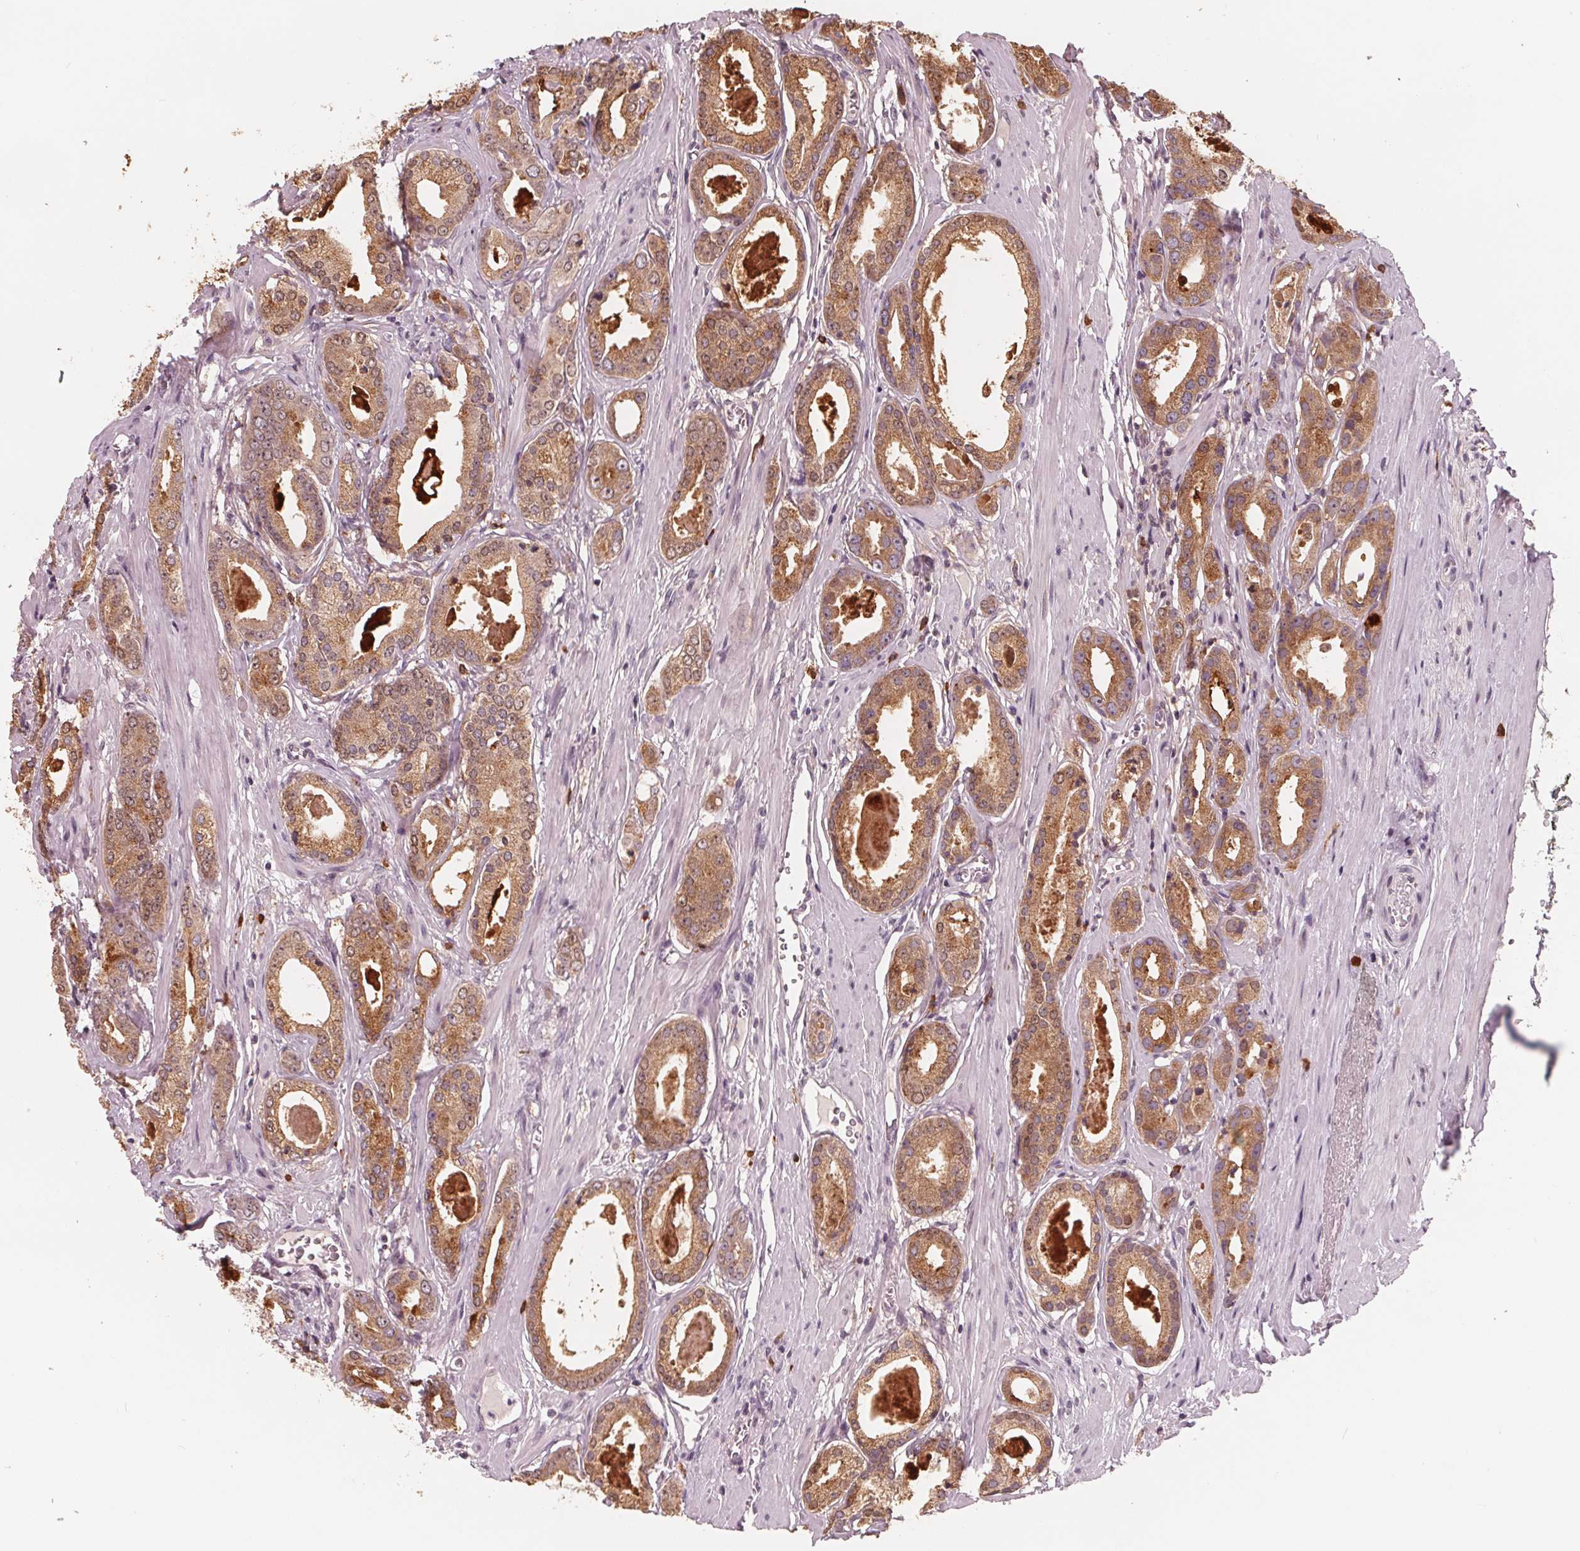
{"staining": {"intensity": "moderate", "quantity": ">75%", "location": "cytoplasmic/membranous"}, "tissue": "prostate cancer", "cell_type": "Tumor cells", "image_type": "cancer", "snomed": [{"axis": "morphology", "description": "Adenocarcinoma, NOS"}, {"axis": "morphology", "description": "Adenocarcinoma, Low grade"}, {"axis": "topography", "description": "Prostate"}], "caption": "Human adenocarcinoma (low-grade) (prostate) stained for a protein (brown) reveals moderate cytoplasmic/membranous positive staining in approximately >75% of tumor cells.", "gene": "GIGYF2", "patient": {"sex": "male", "age": 64}}